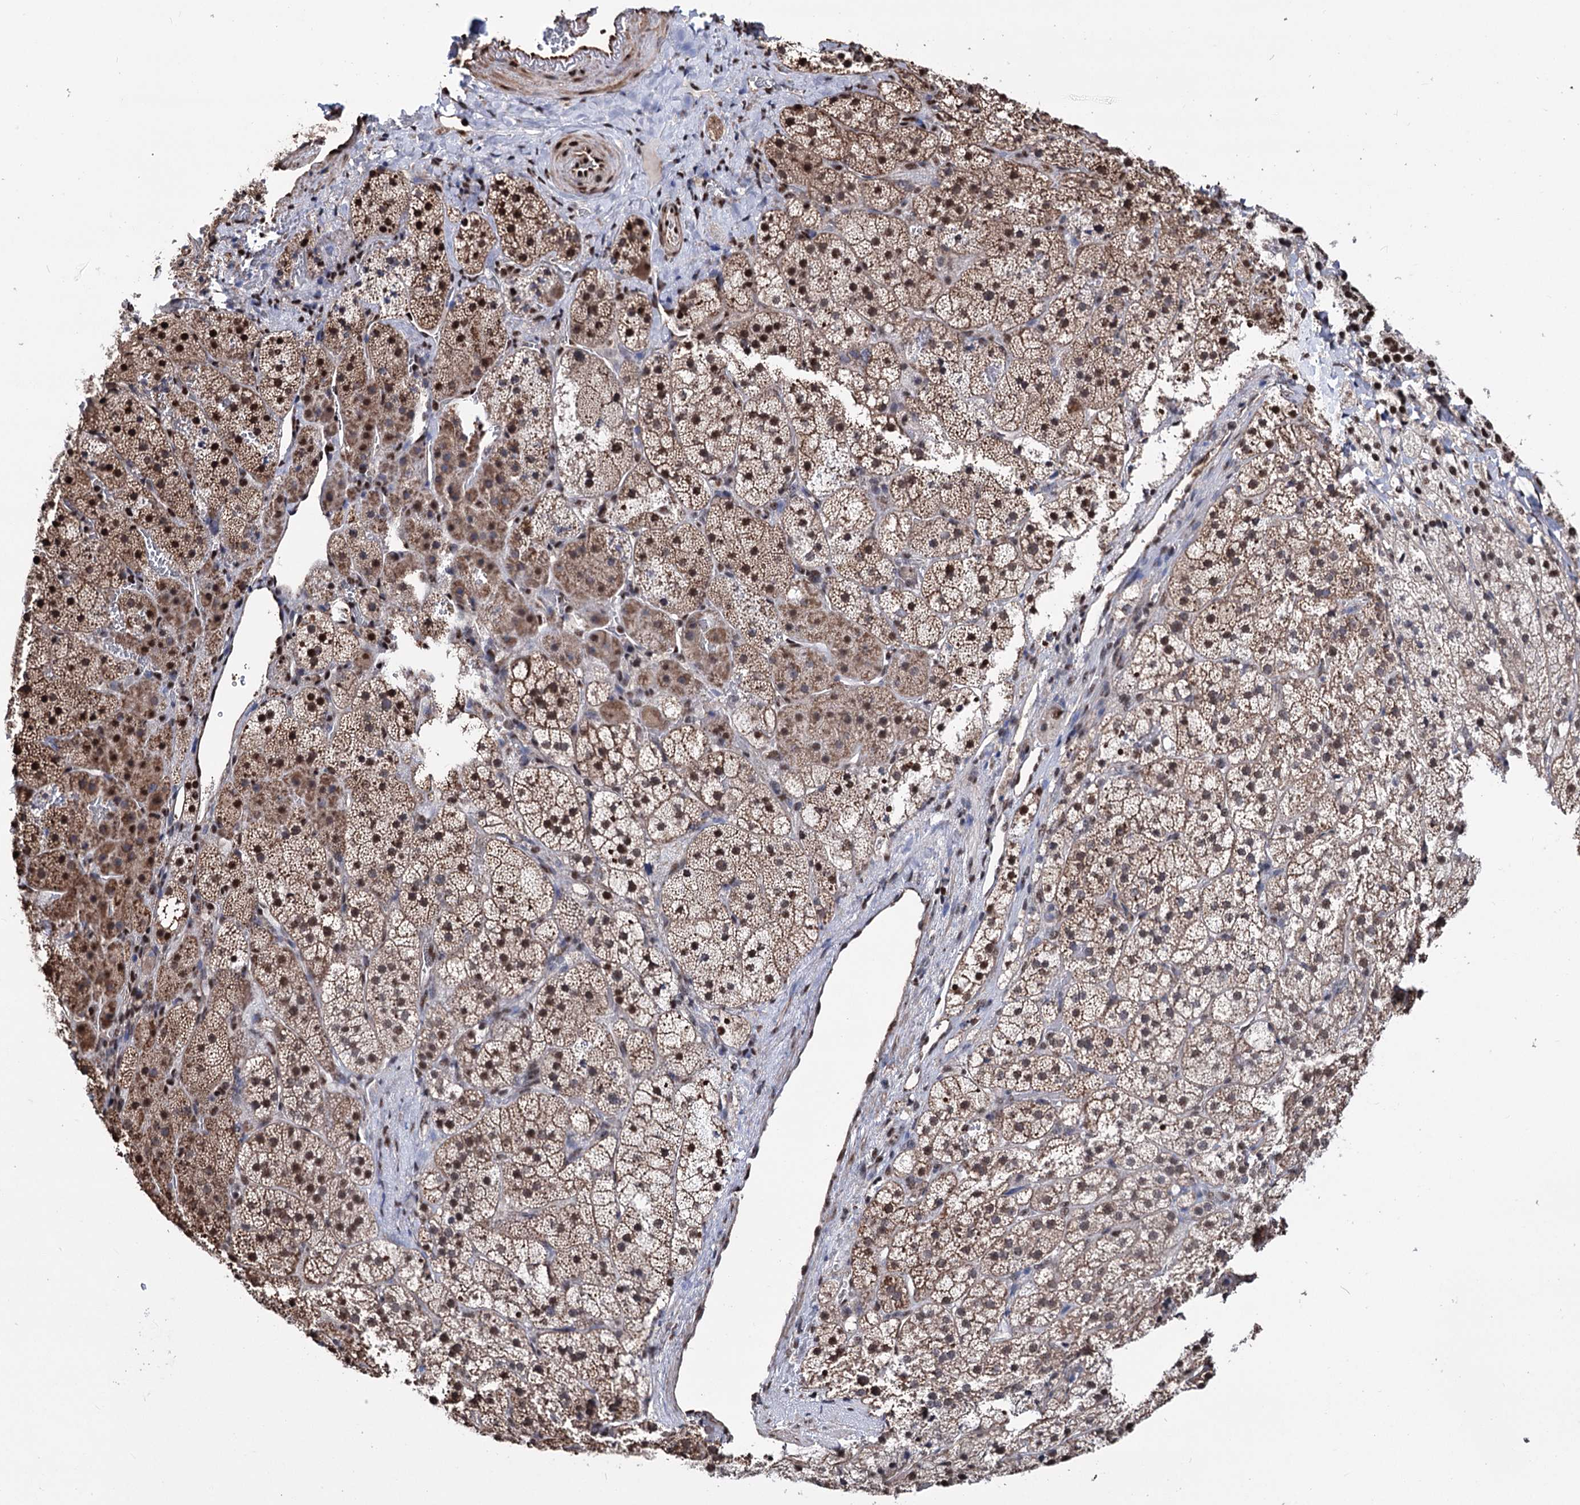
{"staining": {"intensity": "moderate", "quantity": "25%-75%", "location": "cytoplasmic/membranous,nuclear"}, "tissue": "adrenal gland", "cell_type": "Glandular cells", "image_type": "normal", "snomed": [{"axis": "morphology", "description": "Normal tissue, NOS"}, {"axis": "topography", "description": "Adrenal gland"}], "caption": "Benign adrenal gland demonstrates moderate cytoplasmic/membranous,nuclear staining in approximately 25%-75% of glandular cells, visualized by immunohistochemistry.", "gene": "CHMP7", "patient": {"sex": "female", "age": 44}}